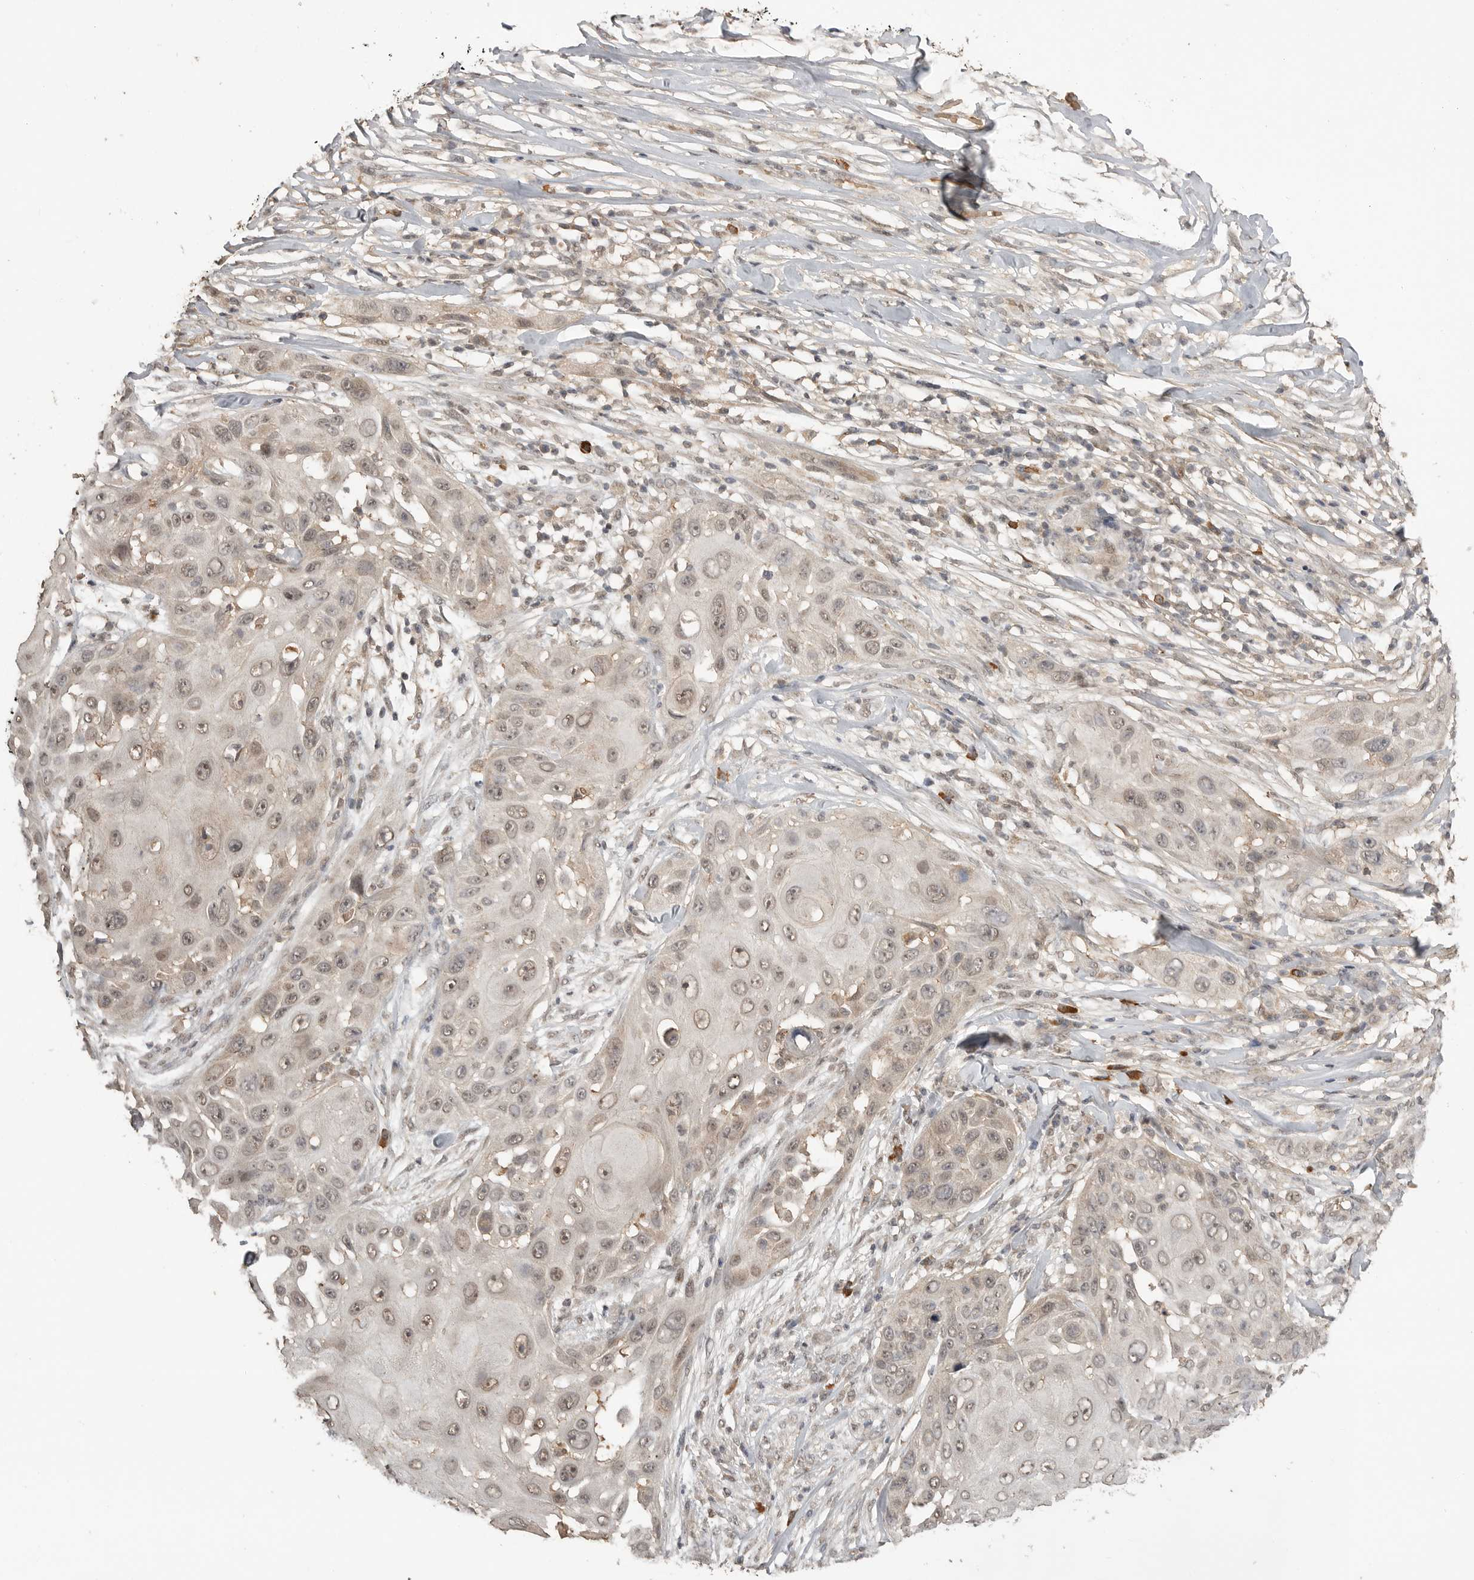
{"staining": {"intensity": "weak", "quantity": "25%-75%", "location": "nuclear"}, "tissue": "skin cancer", "cell_type": "Tumor cells", "image_type": "cancer", "snomed": [{"axis": "morphology", "description": "Squamous cell carcinoma, NOS"}, {"axis": "topography", "description": "Skin"}], "caption": "Protein expression analysis of human skin squamous cell carcinoma reveals weak nuclear expression in approximately 25%-75% of tumor cells. (DAB (3,3'-diaminobenzidine) IHC with brightfield microscopy, high magnification).", "gene": "ASPSCR1", "patient": {"sex": "female", "age": 44}}